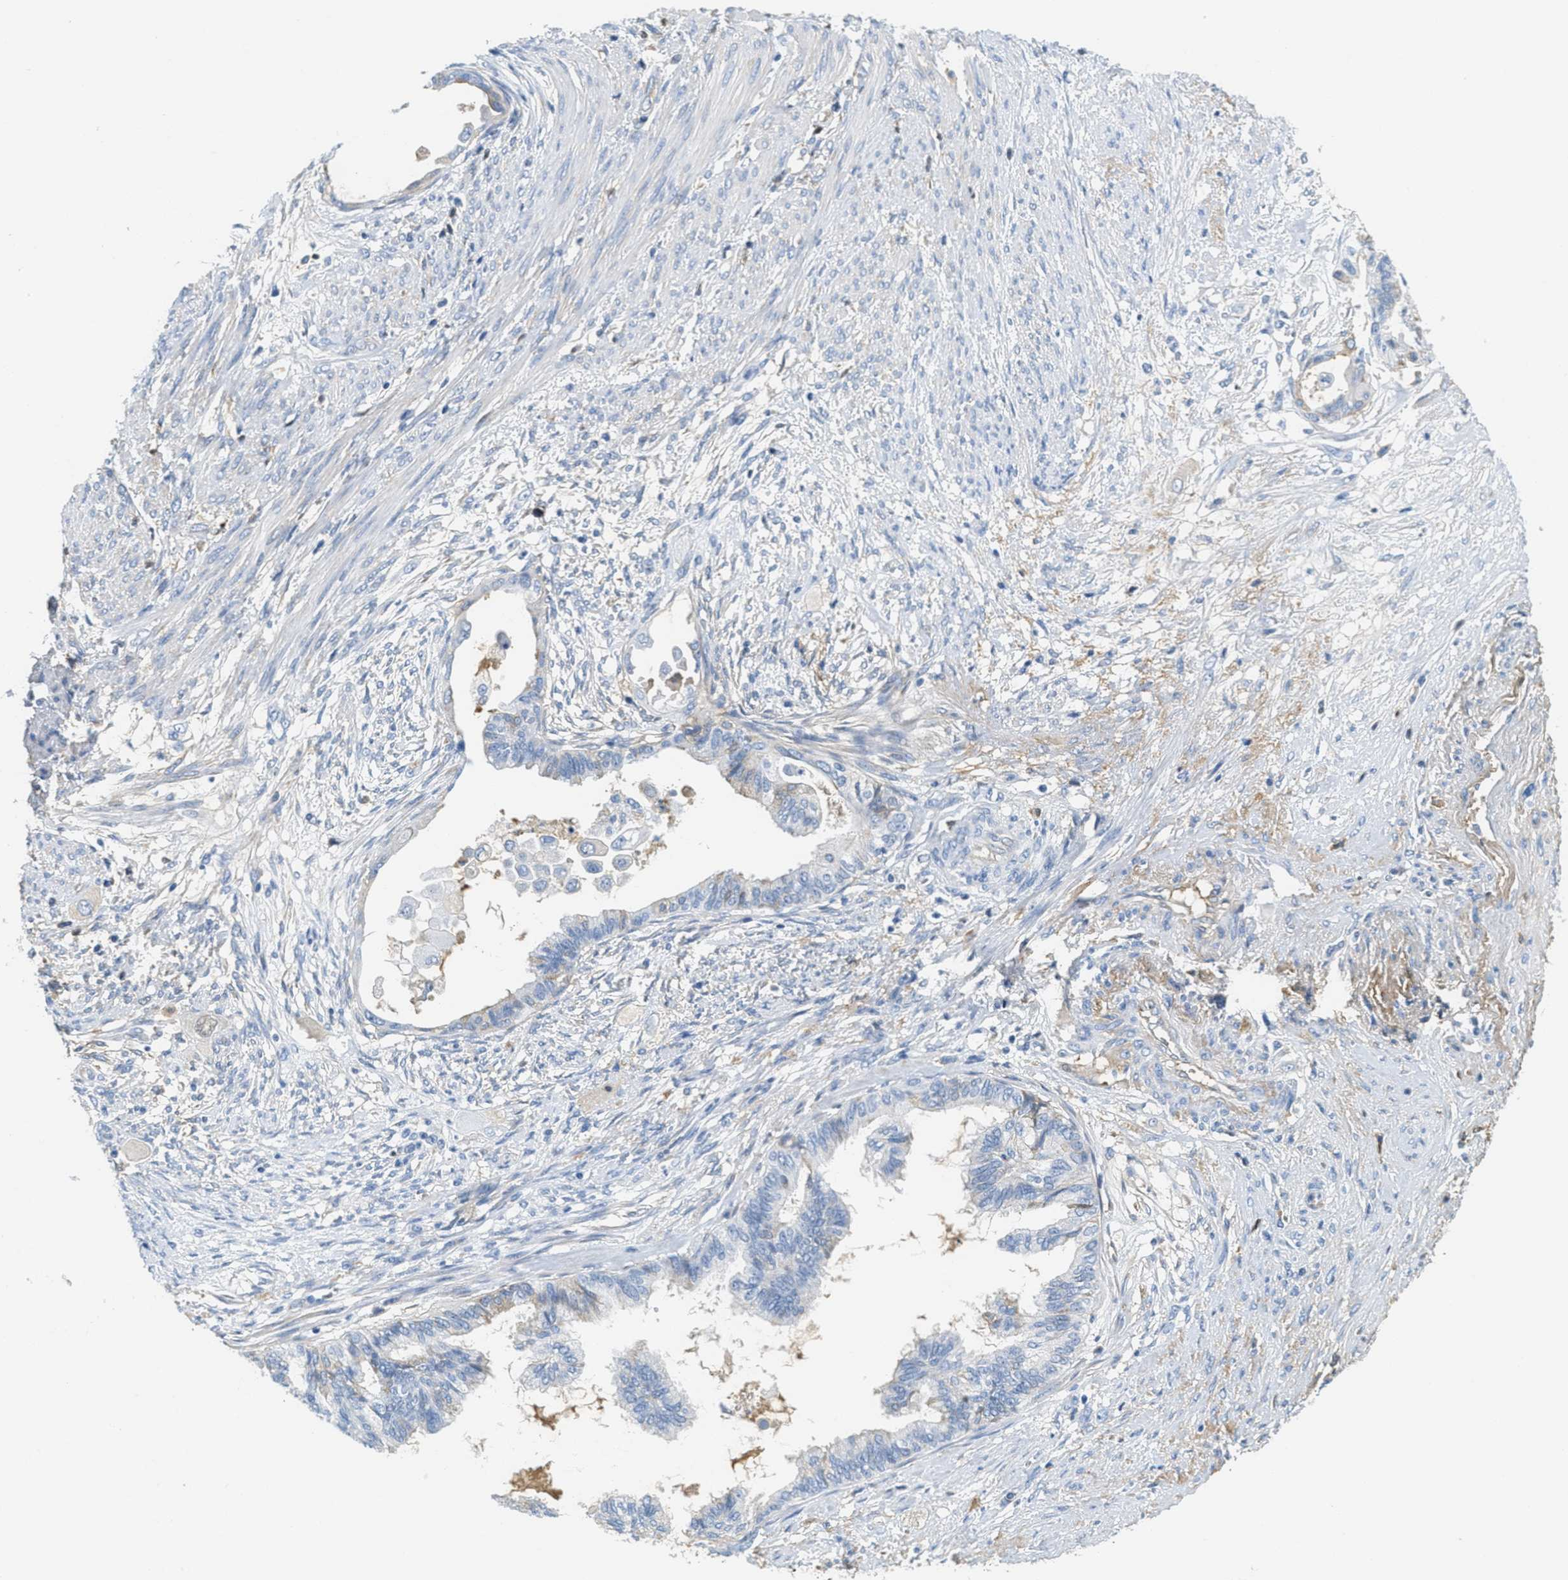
{"staining": {"intensity": "moderate", "quantity": "<25%", "location": "cytoplasmic/membranous"}, "tissue": "cervical cancer", "cell_type": "Tumor cells", "image_type": "cancer", "snomed": [{"axis": "morphology", "description": "Normal tissue, NOS"}, {"axis": "morphology", "description": "Adenocarcinoma, NOS"}, {"axis": "topography", "description": "Cervix"}, {"axis": "topography", "description": "Endometrium"}], "caption": "There is low levels of moderate cytoplasmic/membranous staining in tumor cells of adenocarcinoma (cervical), as demonstrated by immunohistochemical staining (brown color).", "gene": "SERPINA1", "patient": {"sex": "female", "age": 86}}